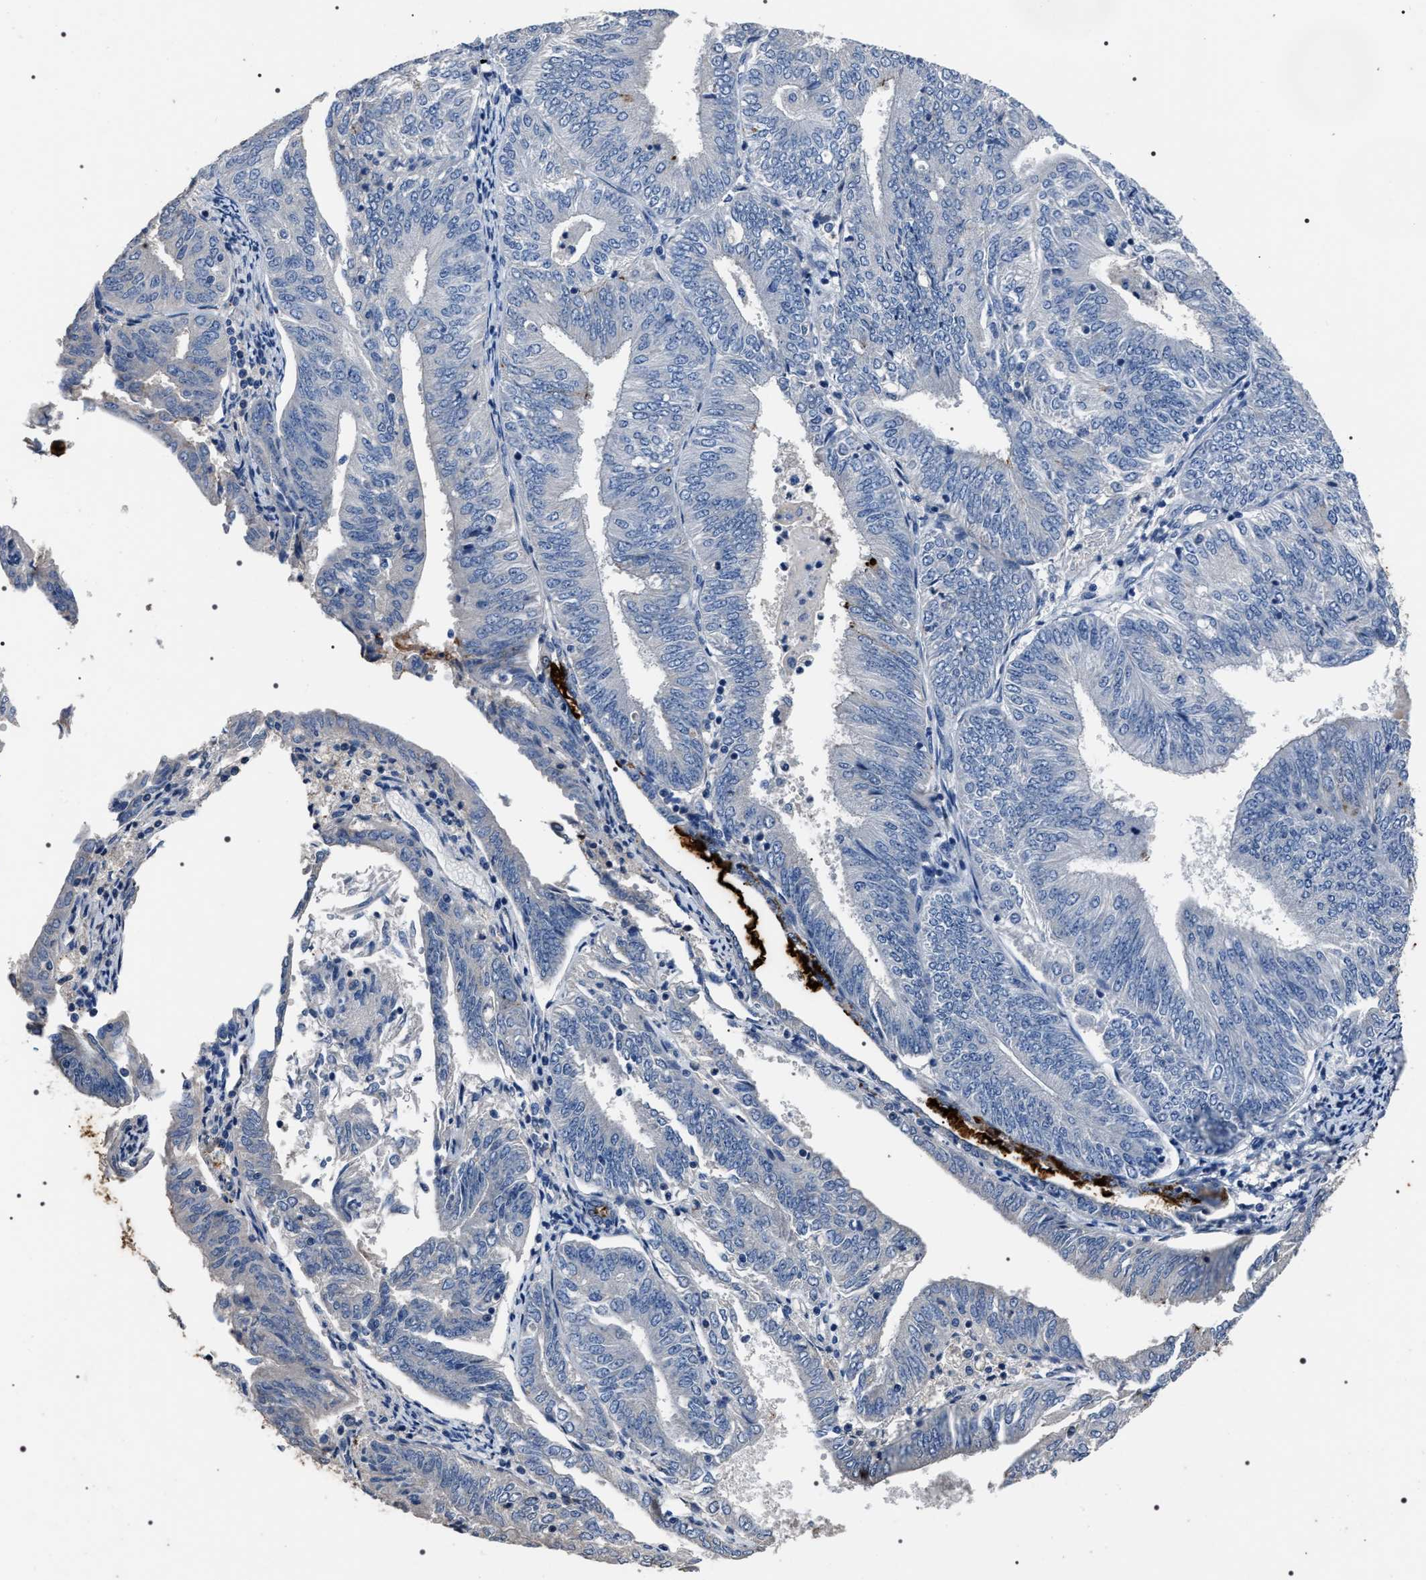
{"staining": {"intensity": "negative", "quantity": "none", "location": "none"}, "tissue": "endometrial cancer", "cell_type": "Tumor cells", "image_type": "cancer", "snomed": [{"axis": "morphology", "description": "Adenocarcinoma, NOS"}, {"axis": "topography", "description": "Endometrium"}], "caption": "The IHC micrograph has no significant positivity in tumor cells of endometrial cancer (adenocarcinoma) tissue. Nuclei are stained in blue.", "gene": "TRIM54", "patient": {"sex": "female", "age": 58}}